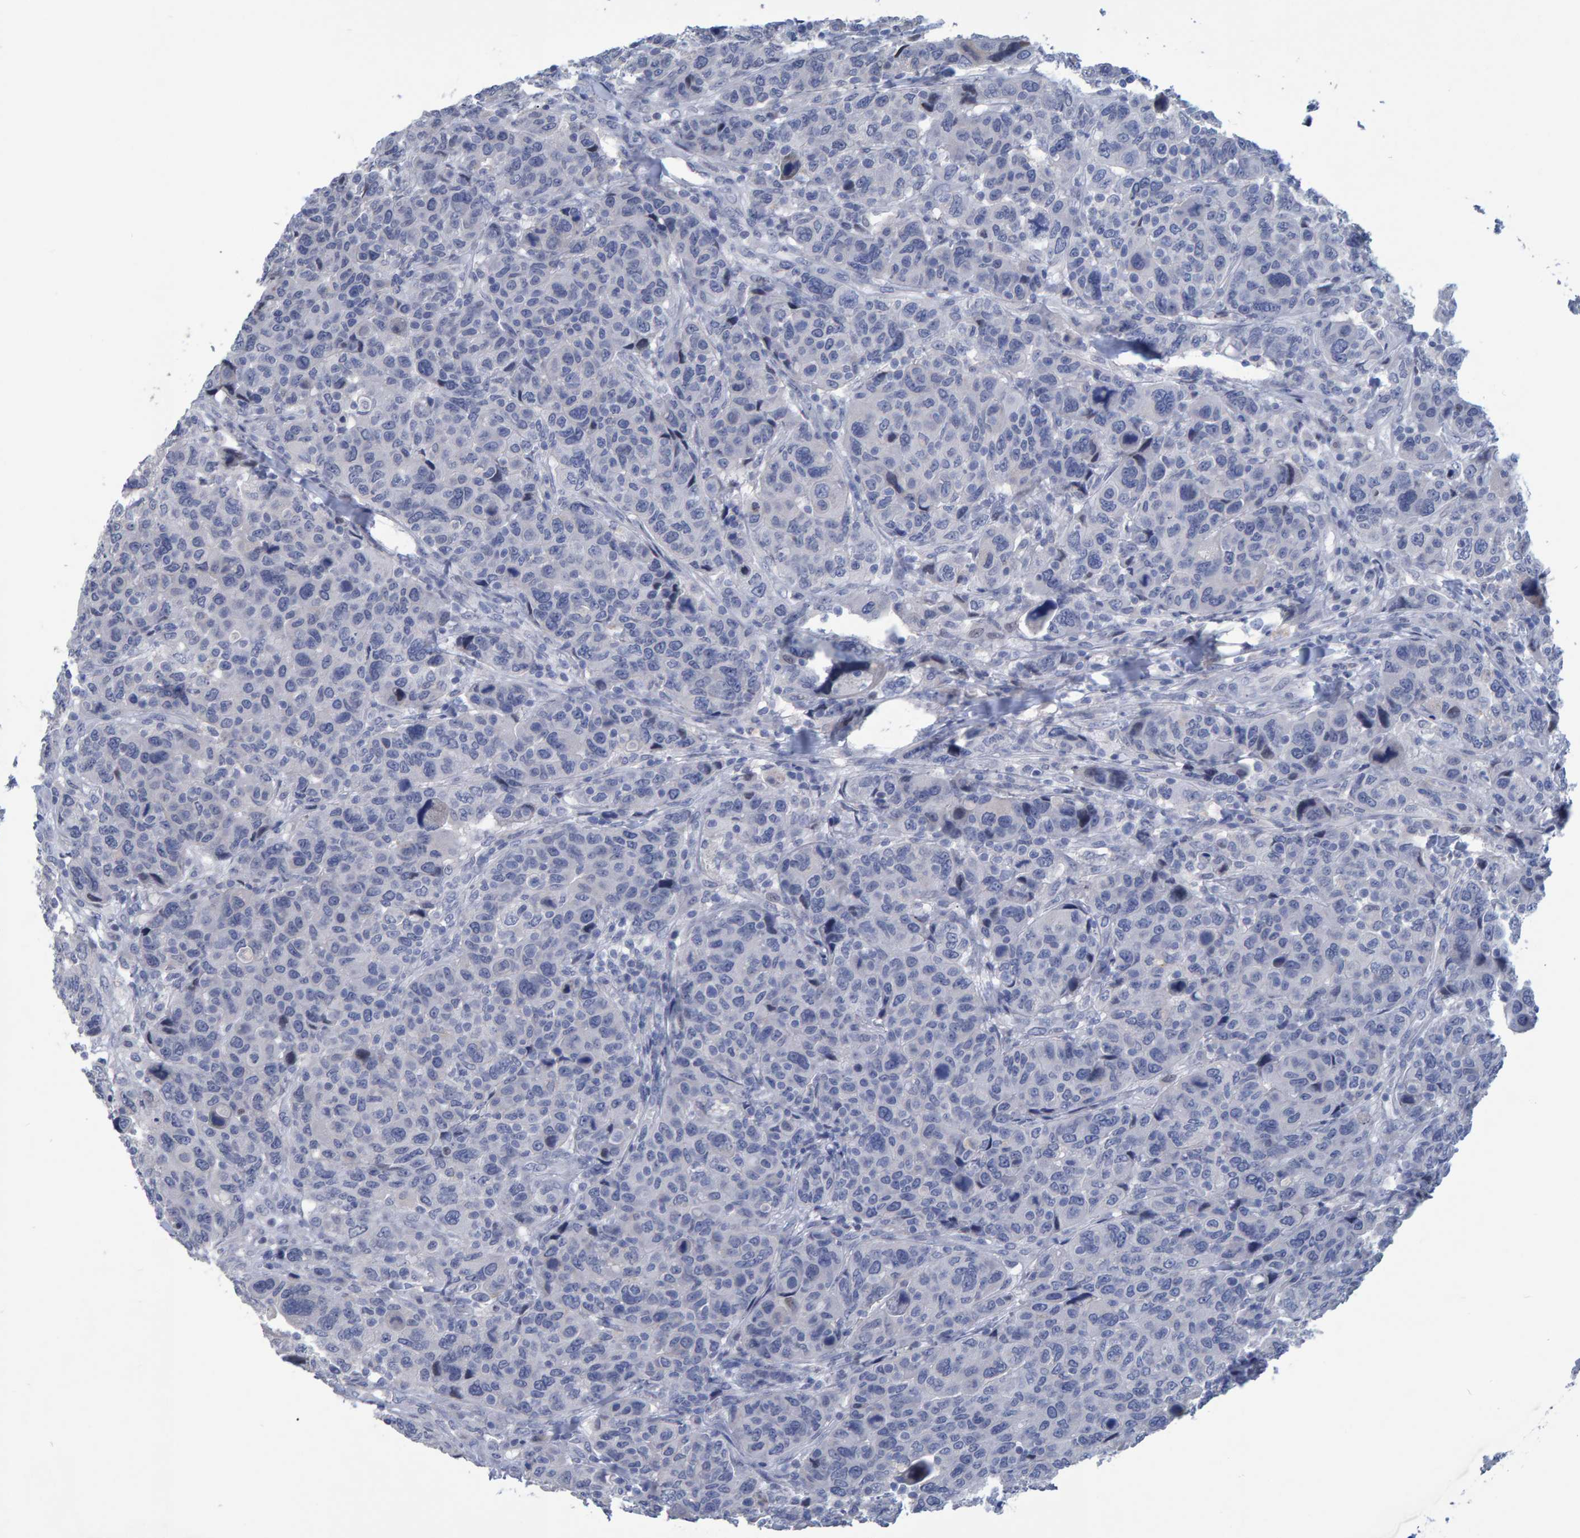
{"staining": {"intensity": "negative", "quantity": "none", "location": "none"}, "tissue": "breast cancer", "cell_type": "Tumor cells", "image_type": "cancer", "snomed": [{"axis": "morphology", "description": "Duct carcinoma"}, {"axis": "topography", "description": "Breast"}], "caption": "Immunohistochemical staining of human intraductal carcinoma (breast) exhibits no significant staining in tumor cells.", "gene": "PROCA1", "patient": {"sex": "female", "age": 37}}